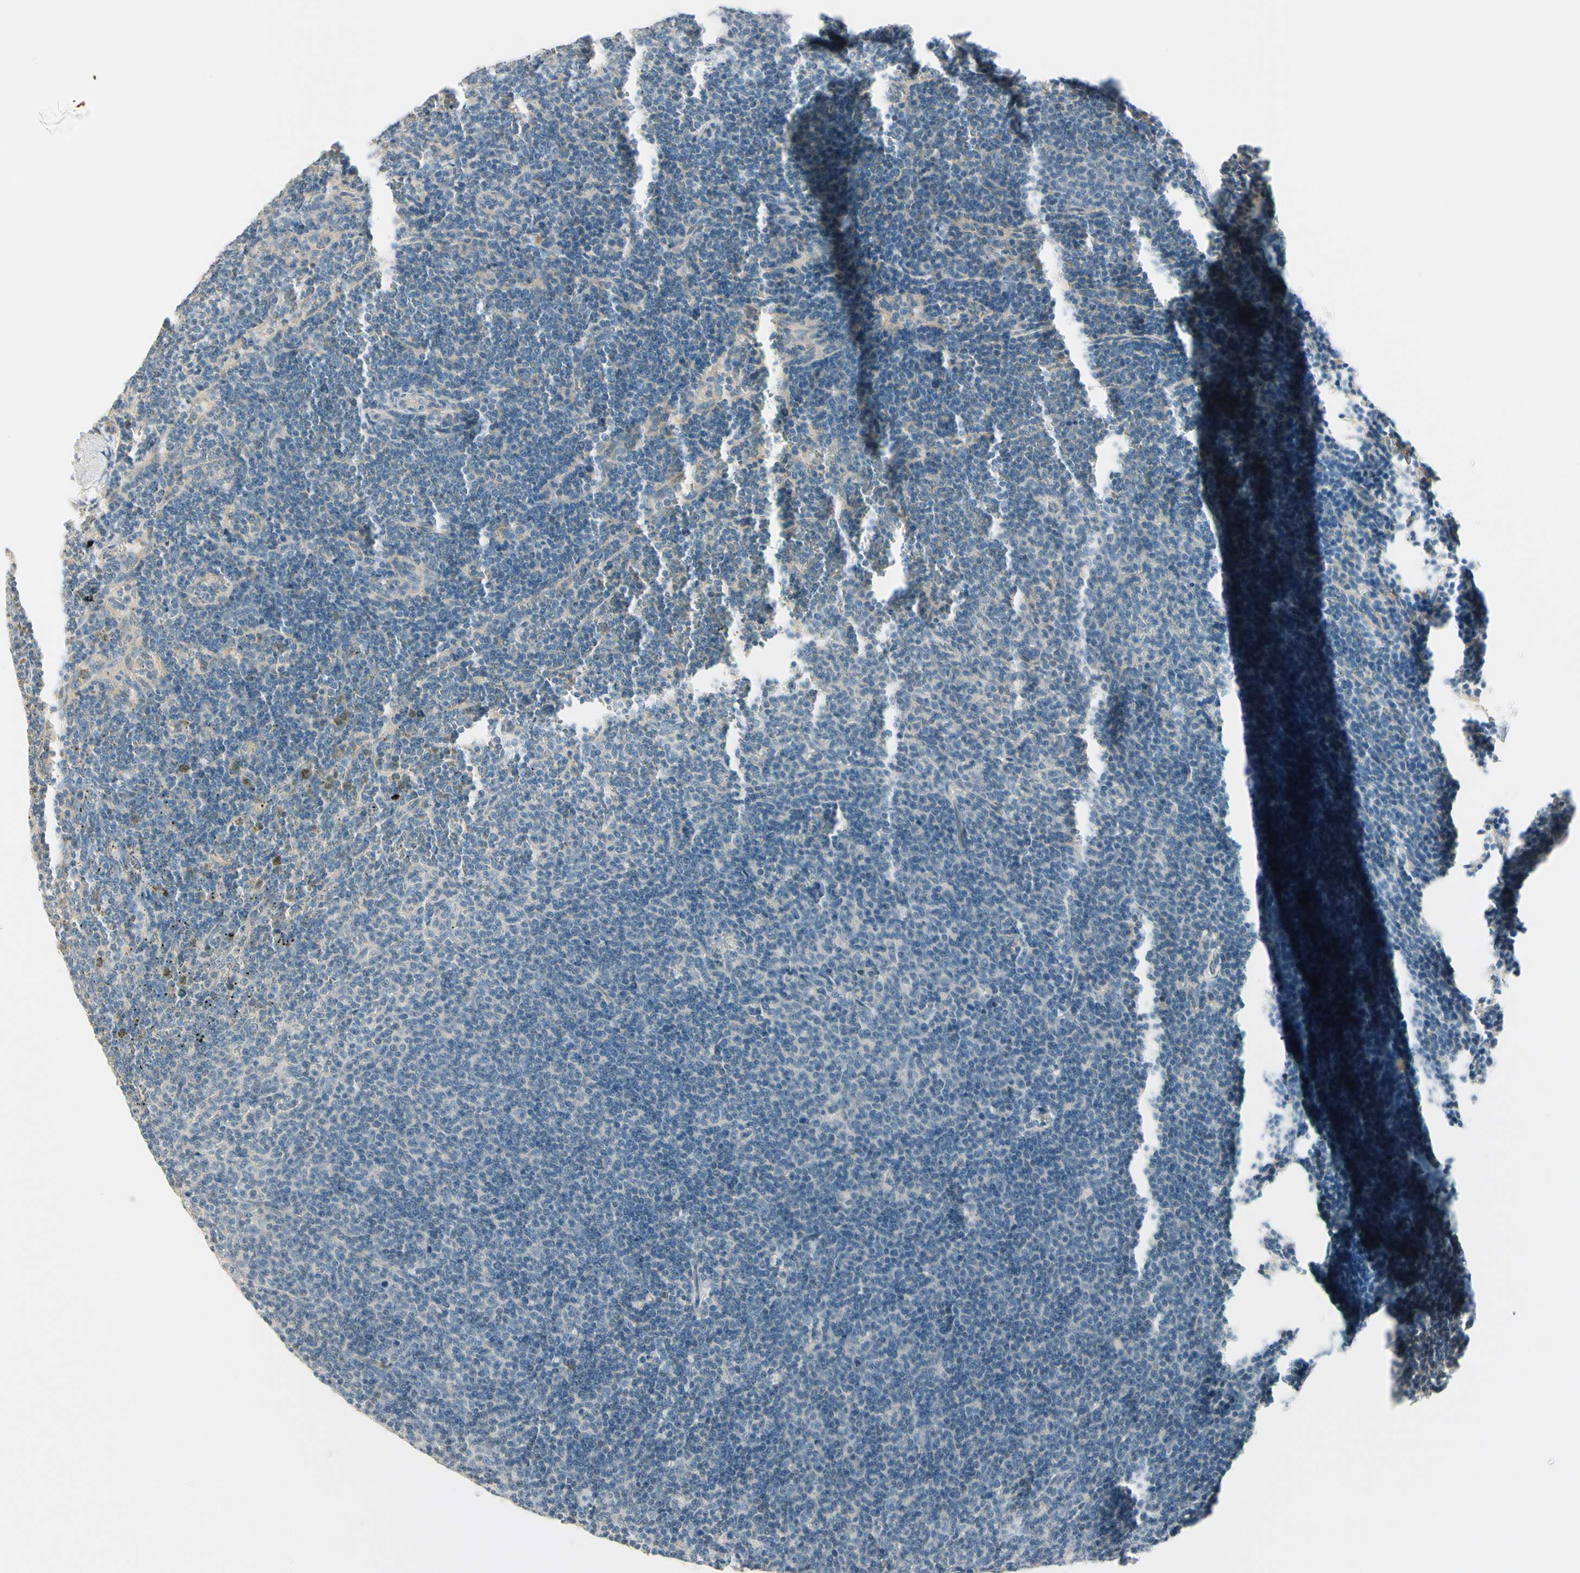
{"staining": {"intensity": "negative", "quantity": "none", "location": "none"}, "tissue": "lymphoma", "cell_type": "Tumor cells", "image_type": "cancer", "snomed": [{"axis": "morphology", "description": "Malignant lymphoma, non-Hodgkin's type, Low grade"}, {"axis": "topography", "description": "Spleen"}], "caption": "This is an immunohistochemistry histopathology image of human malignant lymphoma, non-Hodgkin's type (low-grade). There is no staining in tumor cells.", "gene": "CYP2E1", "patient": {"sex": "female", "age": 50}}